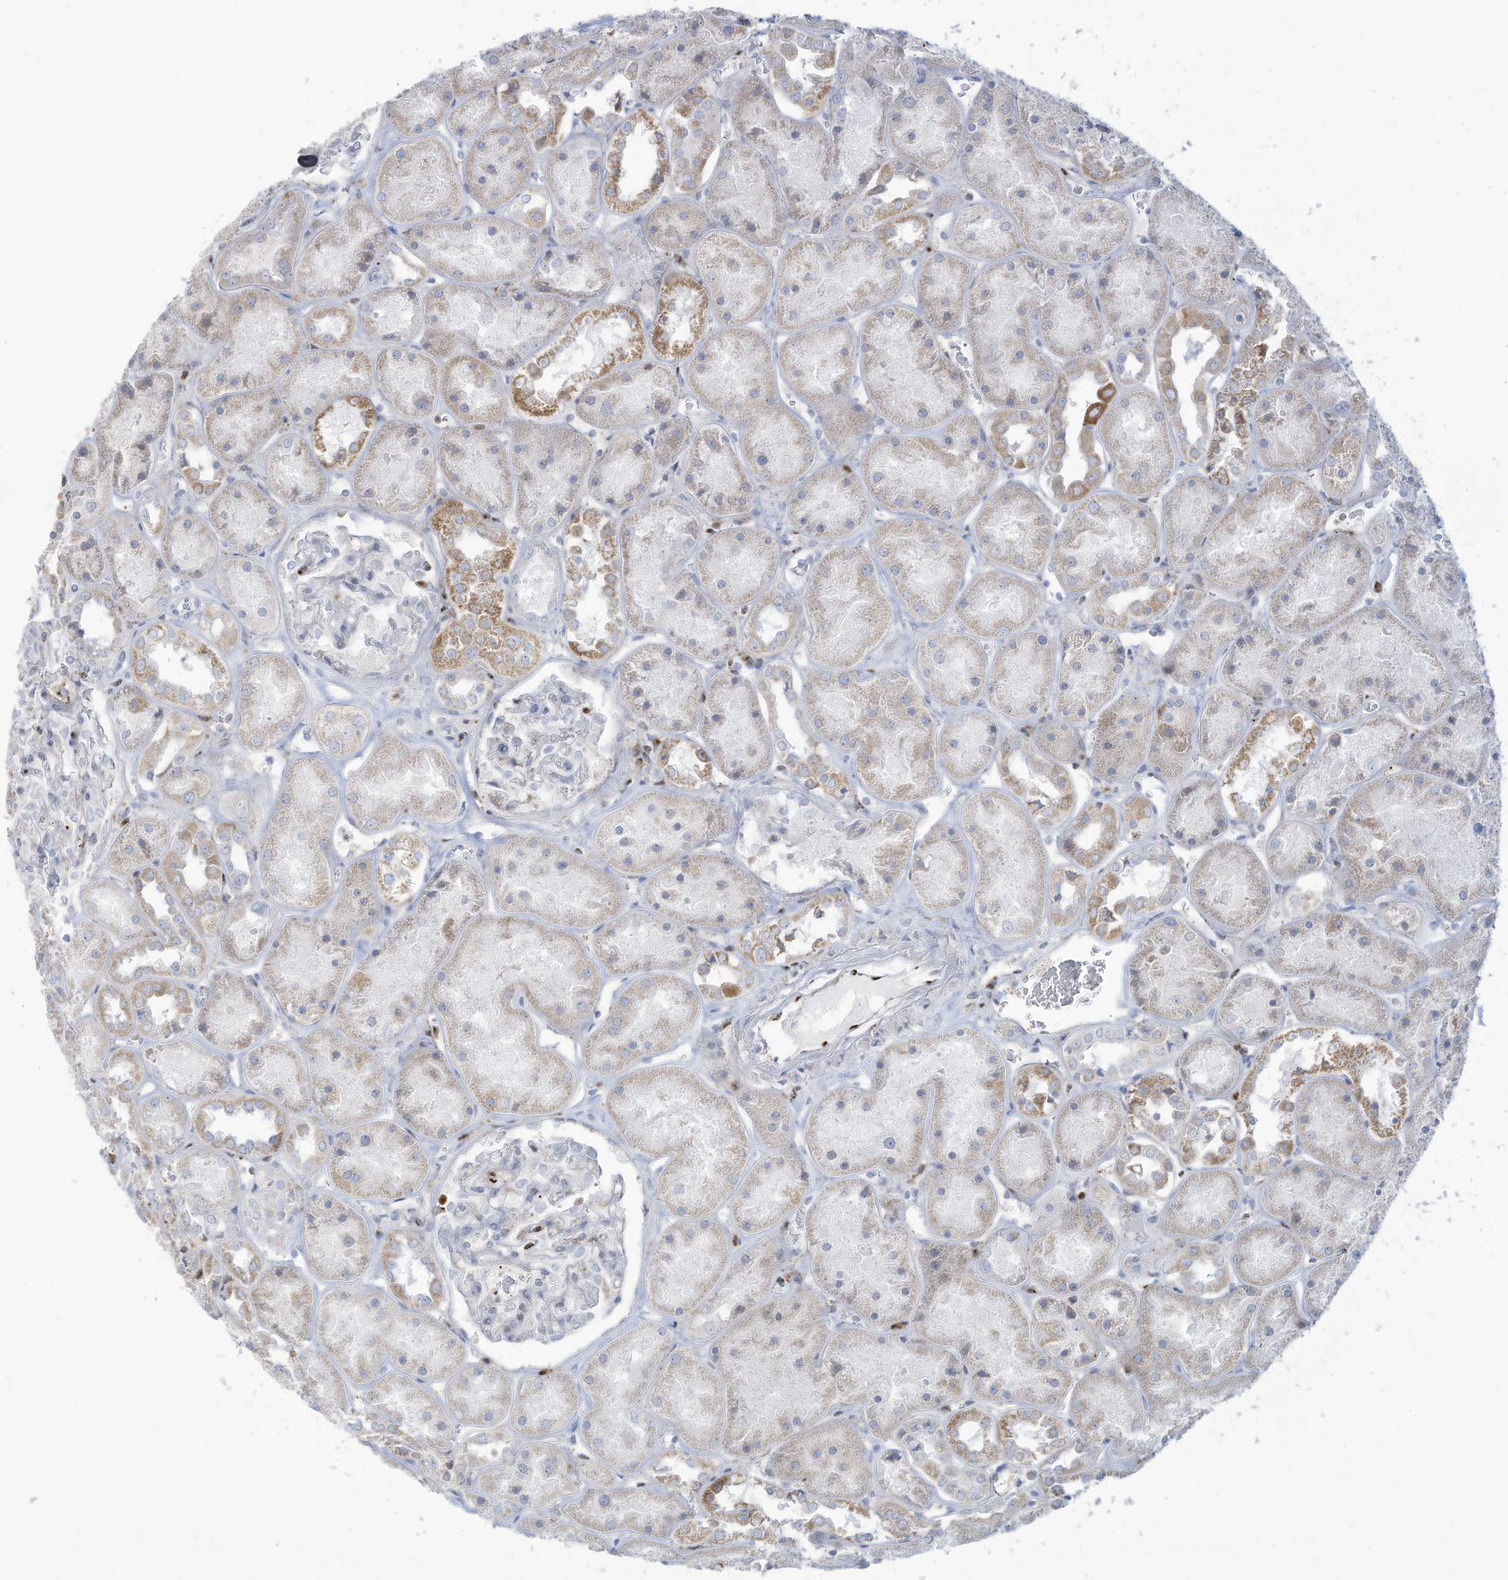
{"staining": {"intensity": "negative", "quantity": "none", "location": "none"}, "tissue": "kidney", "cell_type": "Cells in glomeruli", "image_type": "normal", "snomed": [{"axis": "morphology", "description": "Normal tissue, NOS"}, {"axis": "topography", "description": "Kidney"}], "caption": "Image shows no significant protein expression in cells in glomeruli of normal kidney.", "gene": "THNSL2", "patient": {"sex": "male", "age": 70}}